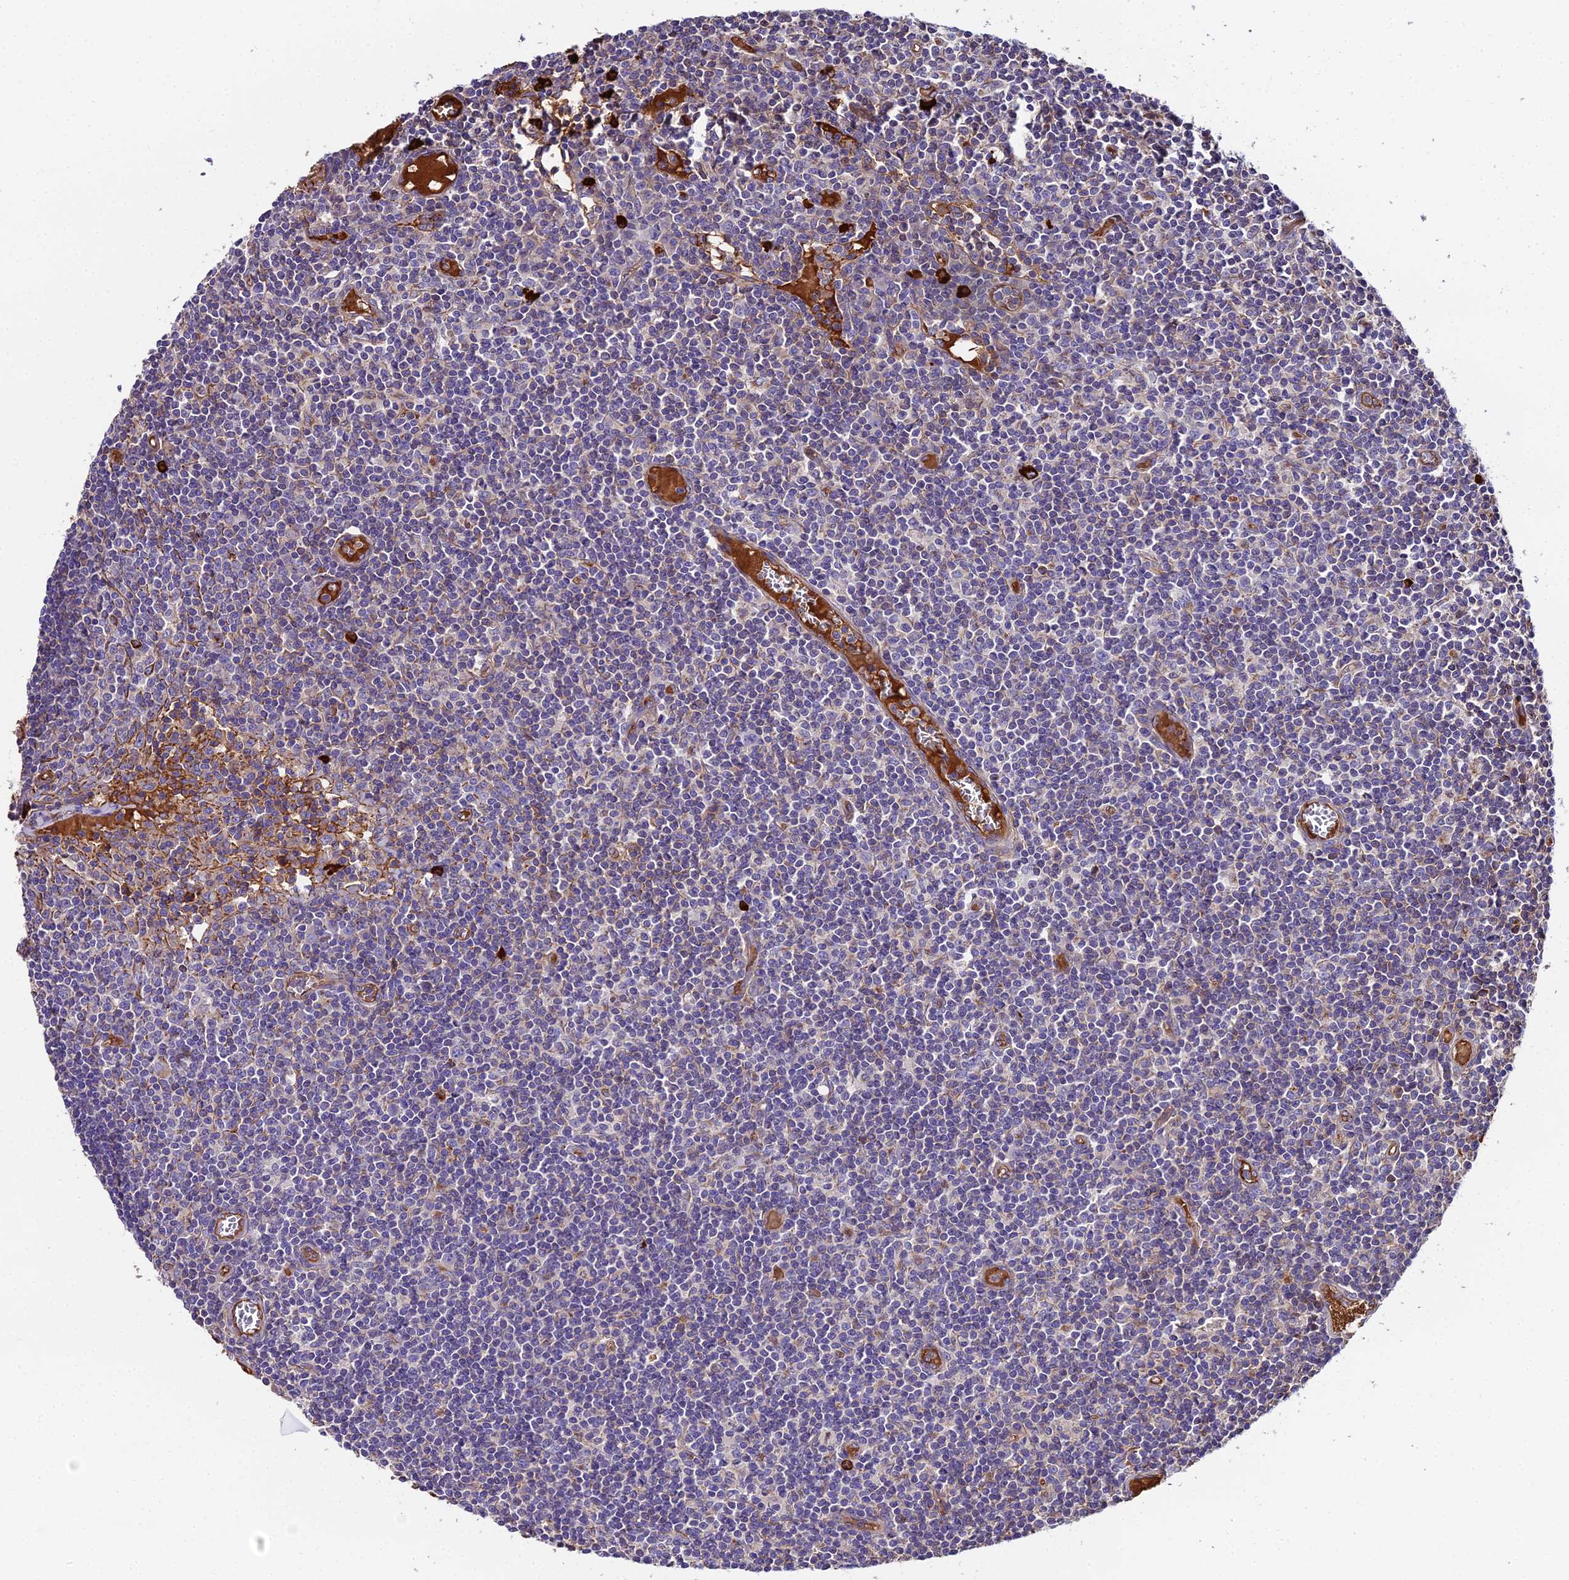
{"staining": {"intensity": "negative", "quantity": "none", "location": "none"}, "tissue": "lymph node", "cell_type": "Germinal center cells", "image_type": "normal", "snomed": [{"axis": "morphology", "description": "Normal tissue, NOS"}, {"axis": "topography", "description": "Lymph node"}], "caption": "This image is of normal lymph node stained with immunohistochemistry to label a protein in brown with the nuclei are counter-stained blue. There is no staining in germinal center cells.", "gene": "BEX4", "patient": {"sex": "female", "age": 55}}